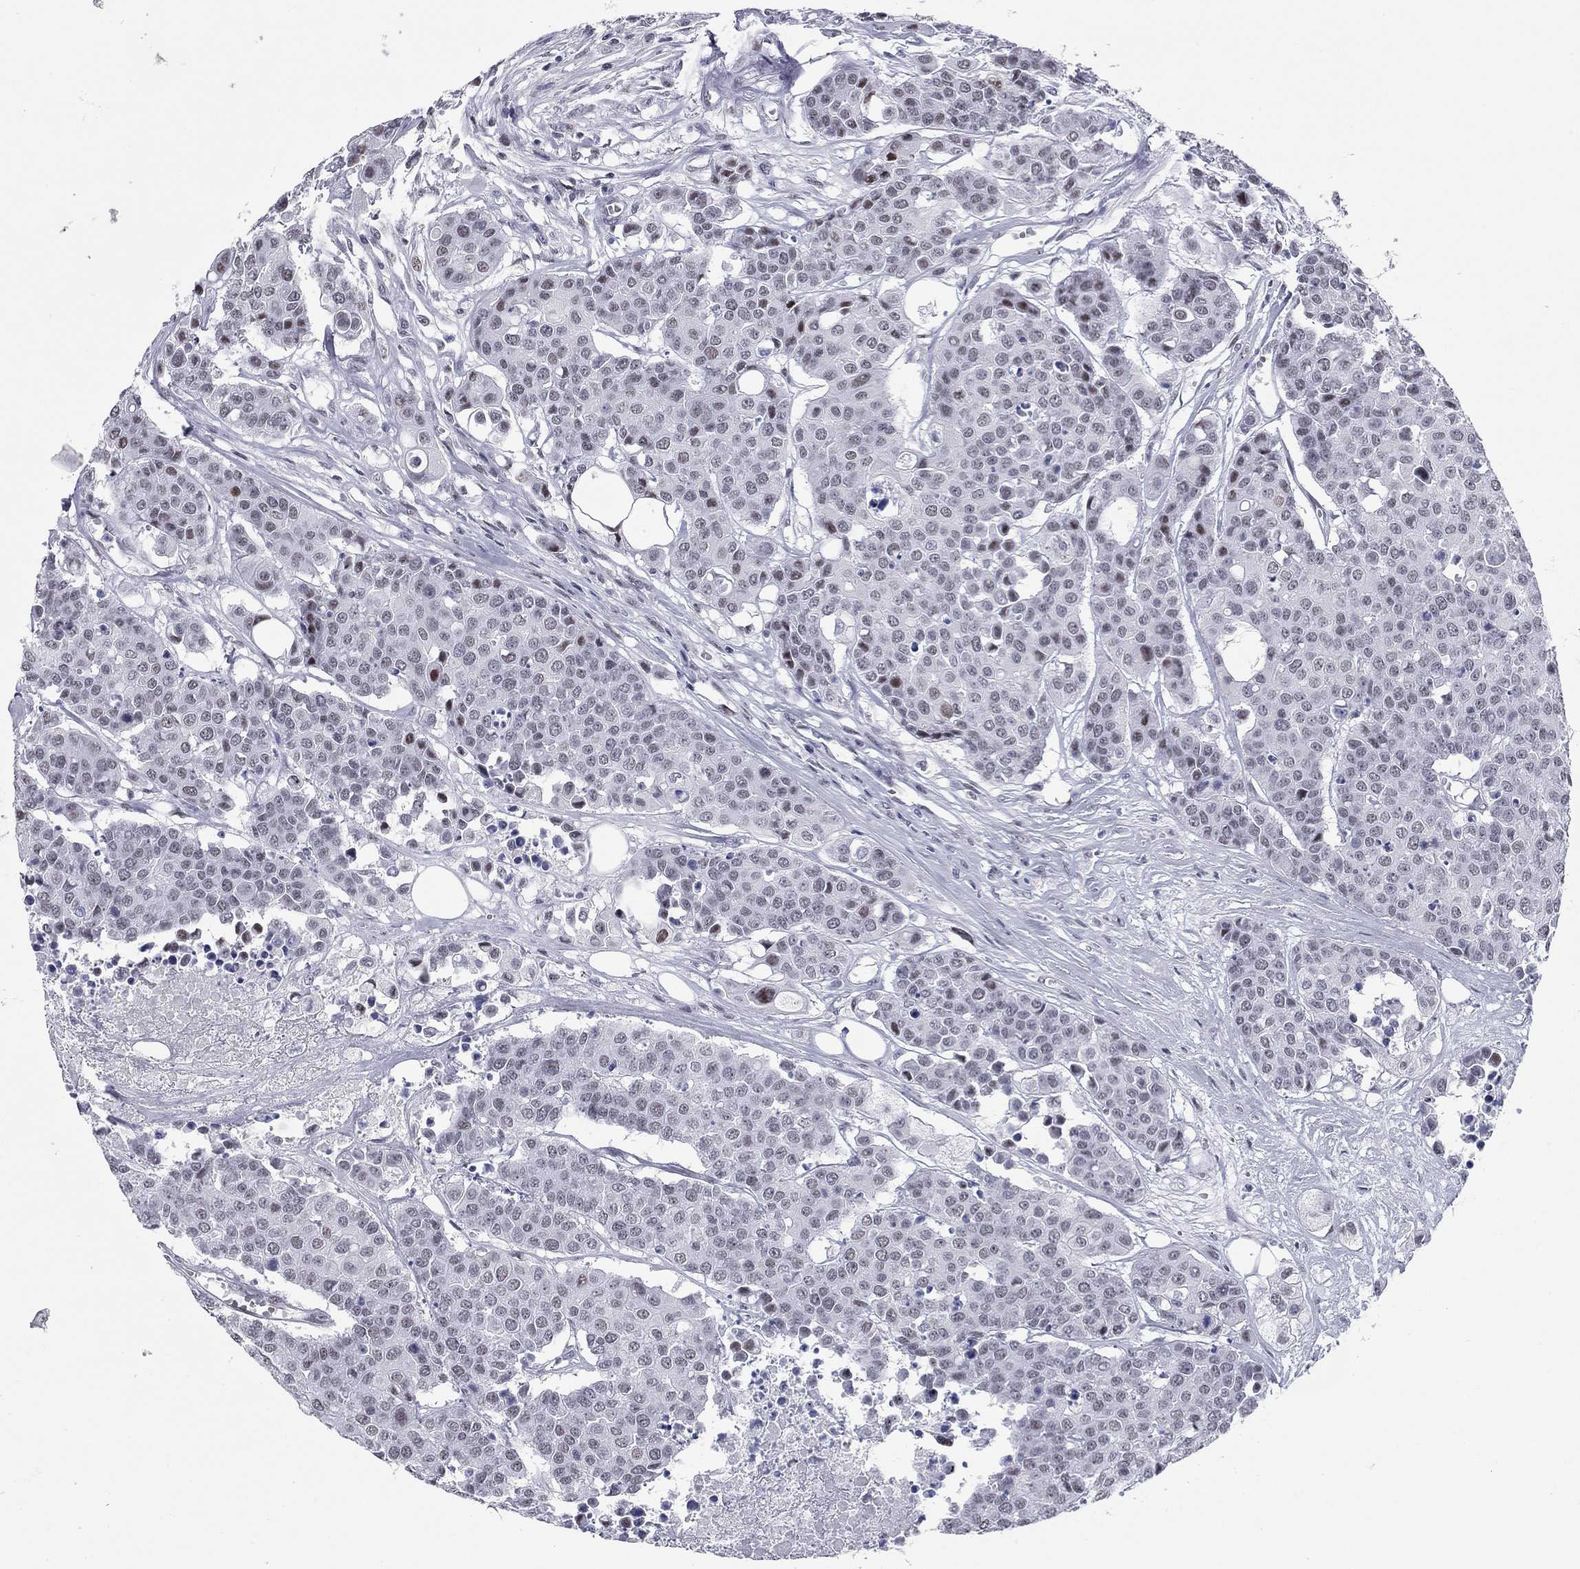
{"staining": {"intensity": "moderate", "quantity": "<25%", "location": "nuclear"}, "tissue": "carcinoid", "cell_type": "Tumor cells", "image_type": "cancer", "snomed": [{"axis": "morphology", "description": "Carcinoid, malignant, NOS"}, {"axis": "topography", "description": "Colon"}], "caption": "Moderate nuclear expression for a protein is seen in about <25% of tumor cells of carcinoid using immunohistochemistry.", "gene": "ASF1B", "patient": {"sex": "male", "age": 81}}